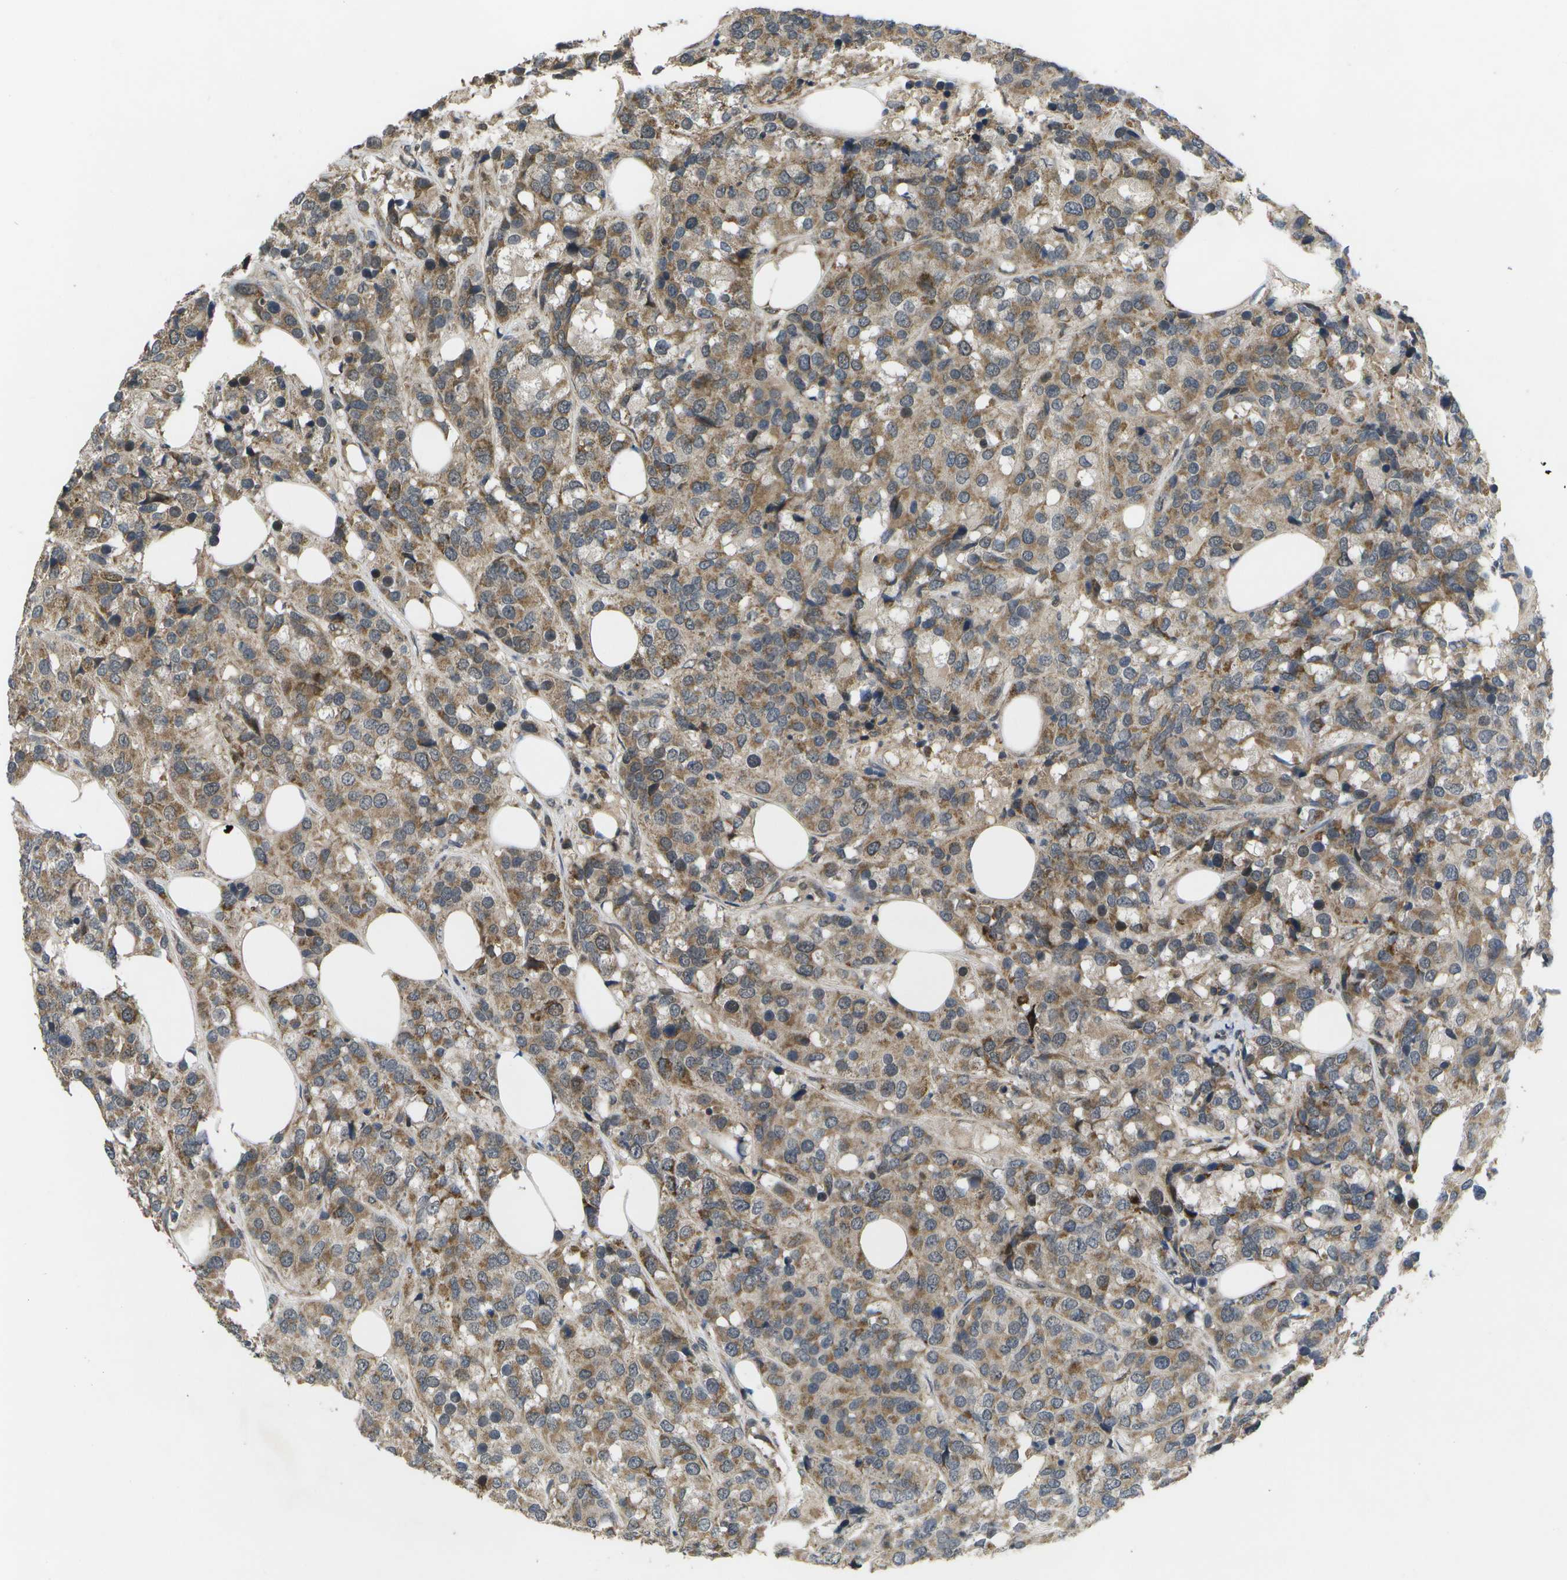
{"staining": {"intensity": "moderate", "quantity": ">75%", "location": "cytoplasmic/membranous"}, "tissue": "breast cancer", "cell_type": "Tumor cells", "image_type": "cancer", "snomed": [{"axis": "morphology", "description": "Lobular carcinoma"}, {"axis": "topography", "description": "Breast"}], "caption": "The immunohistochemical stain highlights moderate cytoplasmic/membranous staining in tumor cells of breast cancer tissue.", "gene": "ALAS1", "patient": {"sex": "female", "age": 59}}